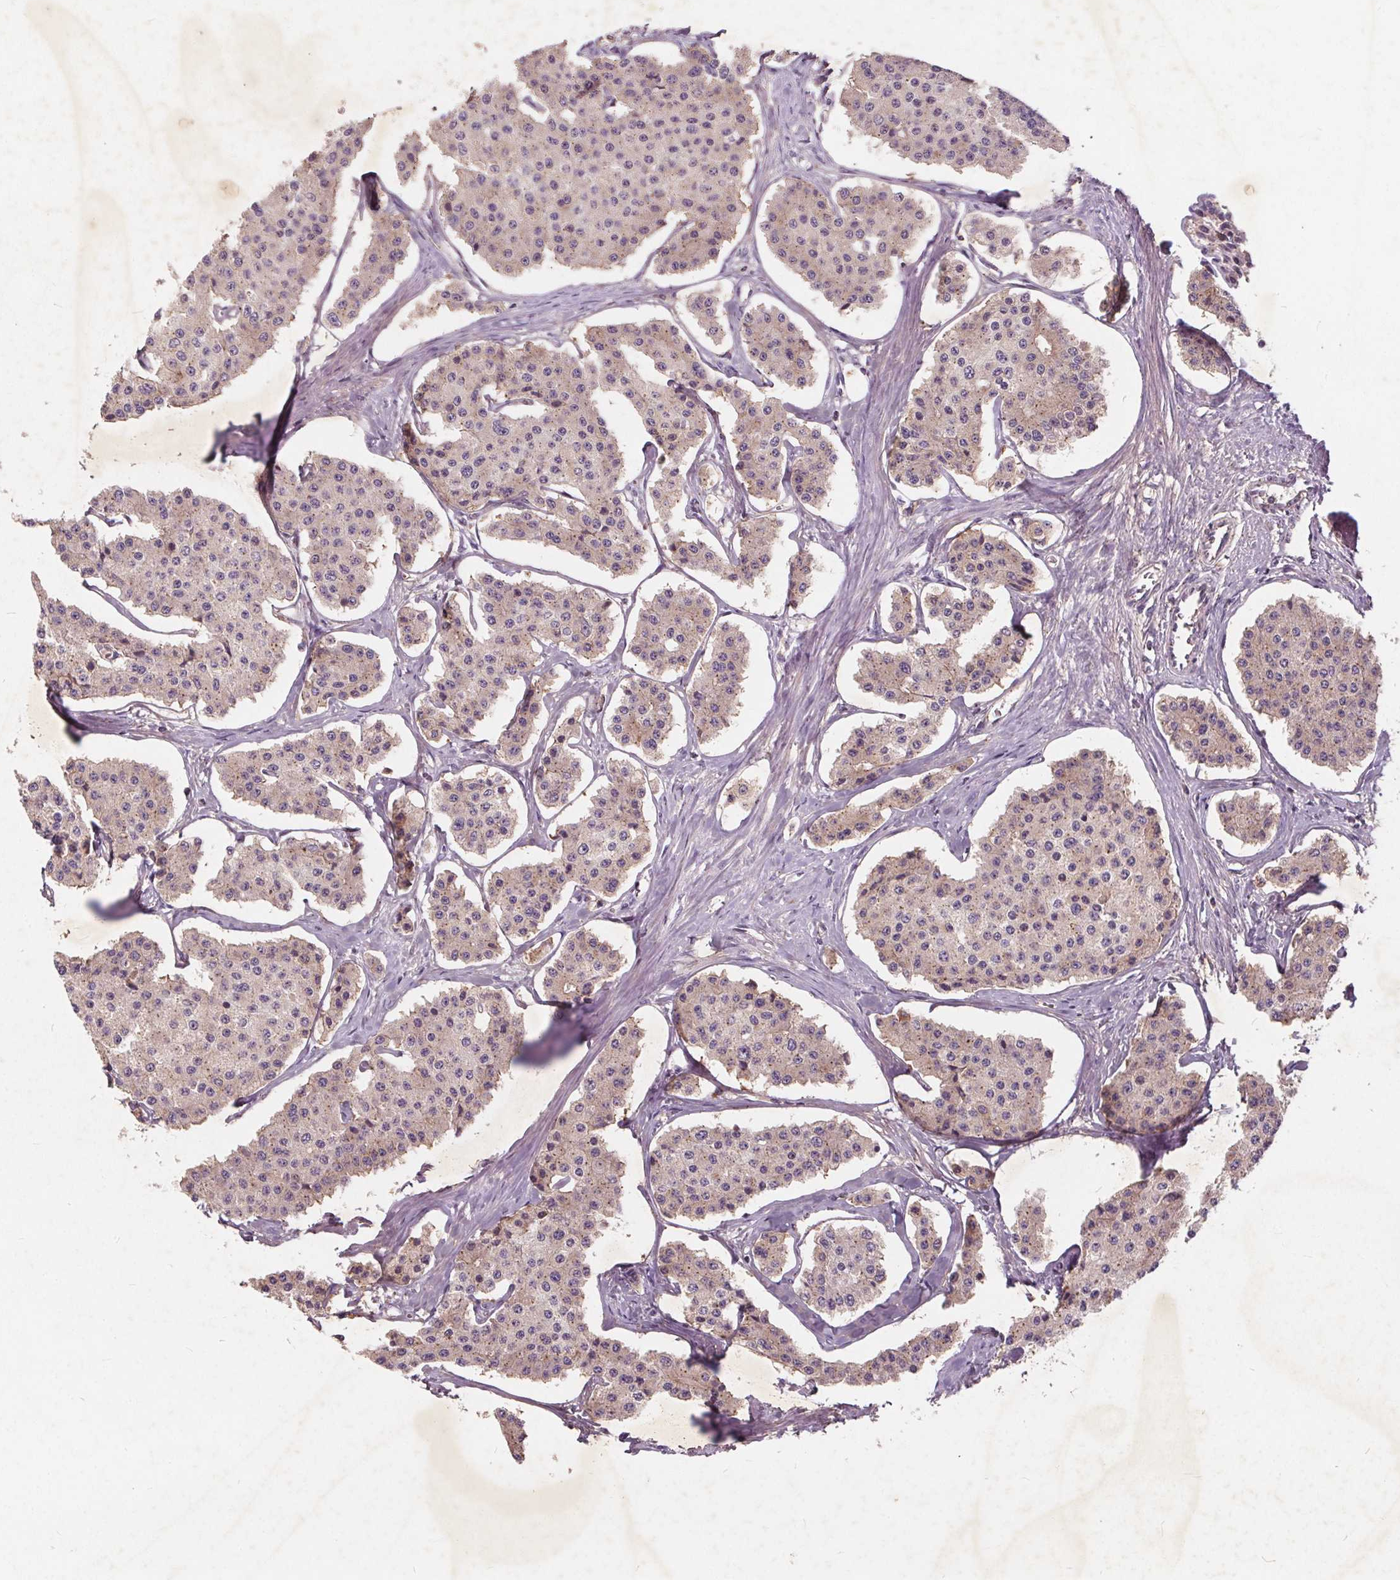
{"staining": {"intensity": "weak", "quantity": "<25%", "location": "cytoplasmic/membranous"}, "tissue": "carcinoid", "cell_type": "Tumor cells", "image_type": "cancer", "snomed": [{"axis": "morphology", "description": "Carcinoid, malignant, NOS"}, {"axis": "topography", "description": "Small intestine"}], "caption": "Tumor cells are negative for brown protein staining in carcinoid (malignant). The staining is performed using DAB (3,3'-diaminobenzidine) brown chromogen with nuclei counter-stained in using hematoxylin.", "gene": "CSNK1G2", "patient": {"sex": "female", "age": 65}}